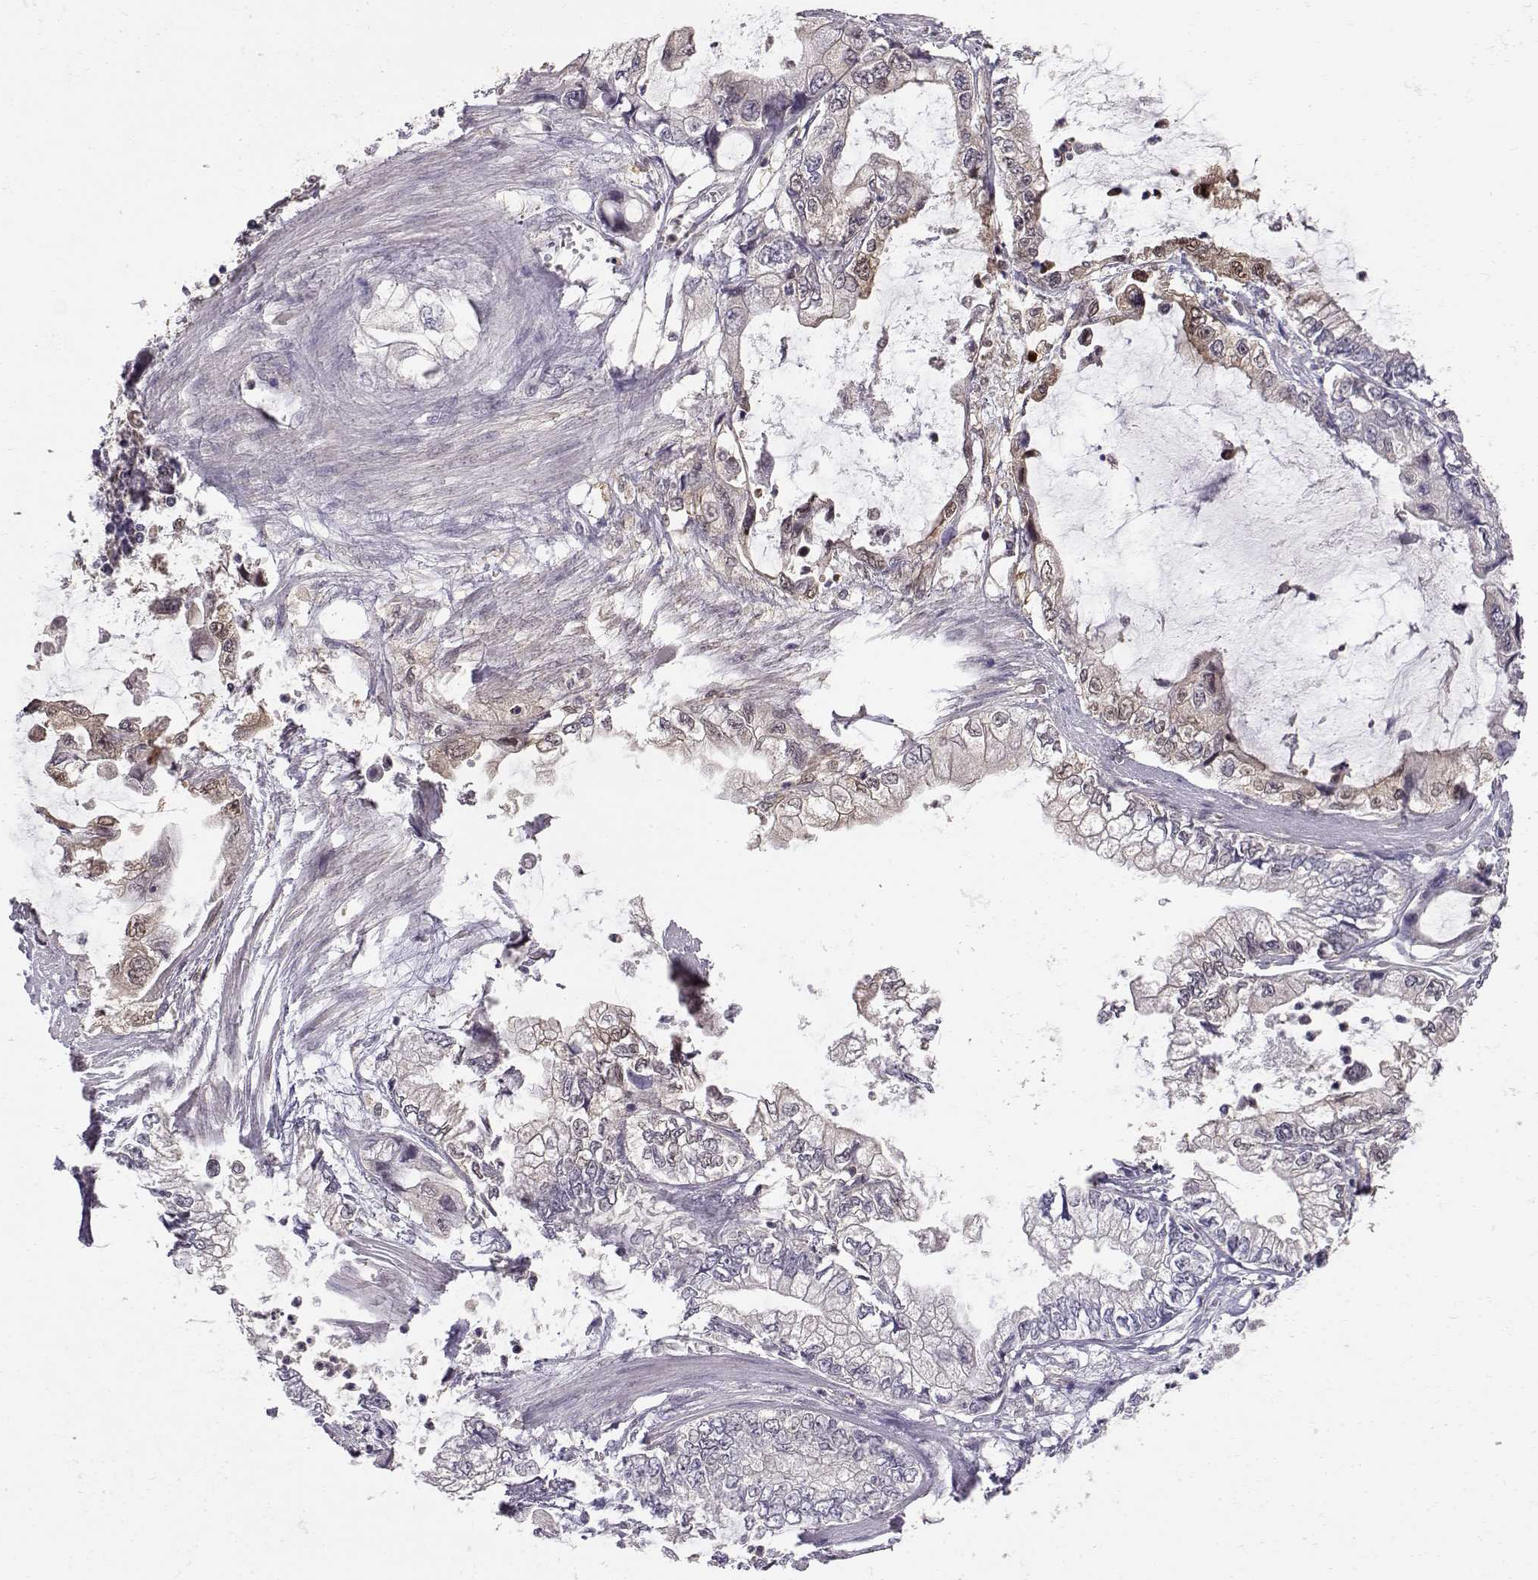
{"staining": {"intensity": "weak", "quantity": "25%-75%", "location": "cytoplasmic/membranous"}, "tissue": "stomach cancer", "cell_type": "Tumor cells", "image_type": "cancer", "snomed": [{"axis": "morphology", "description": "Adenocarcinoma, NOS"}, {"axis": "topography", "description": "Pancreas"}, {"axis": "topography", "description": "Stomach, upper"}, {"axis": "topography", "description": "Stomach"}], "caption": "IHC (DAB) staining of stomach cancer reveals weak cytoplasmic/membranous protein expression in approximately 25%-75% of tumor cells. The staining was performed using DAB, with brown indicating positive protein expression. Nuclei are stained blue with hematoxylin.", "gene": "NCAM2", "patient": {"sex": "male", "age": 77}}